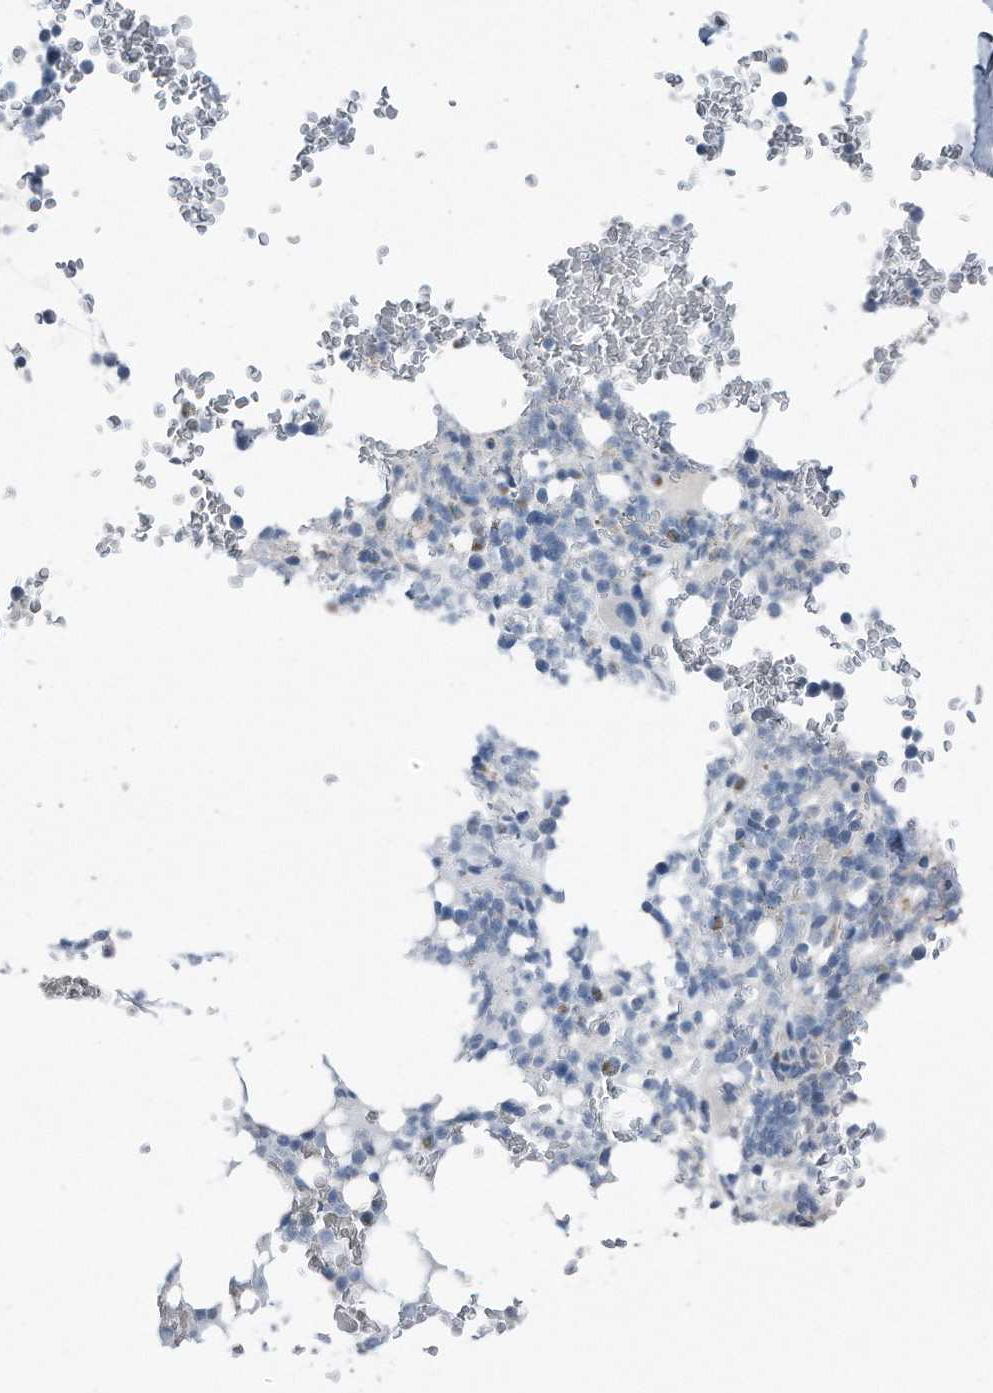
{"staining": {"intensity": "negative", "quantity": "none", "location": "none"}, "tissue": "bone marrow", "cell_type": "Hematopoietic cells", "image_type": "normal", "snomed": [{"axis": "morphology", "description": "Normal tissue, NOS"}, {"axis": "topography", "description": "Bone marrow"}], "caption": "High power microscopy image of an immunohistochemistry micrograph of benign bone marrow, revealing no significant positivity in hematopoietic cells.", "gene": "ZNF772", "patient": {"sex": "male", "age": 58}}